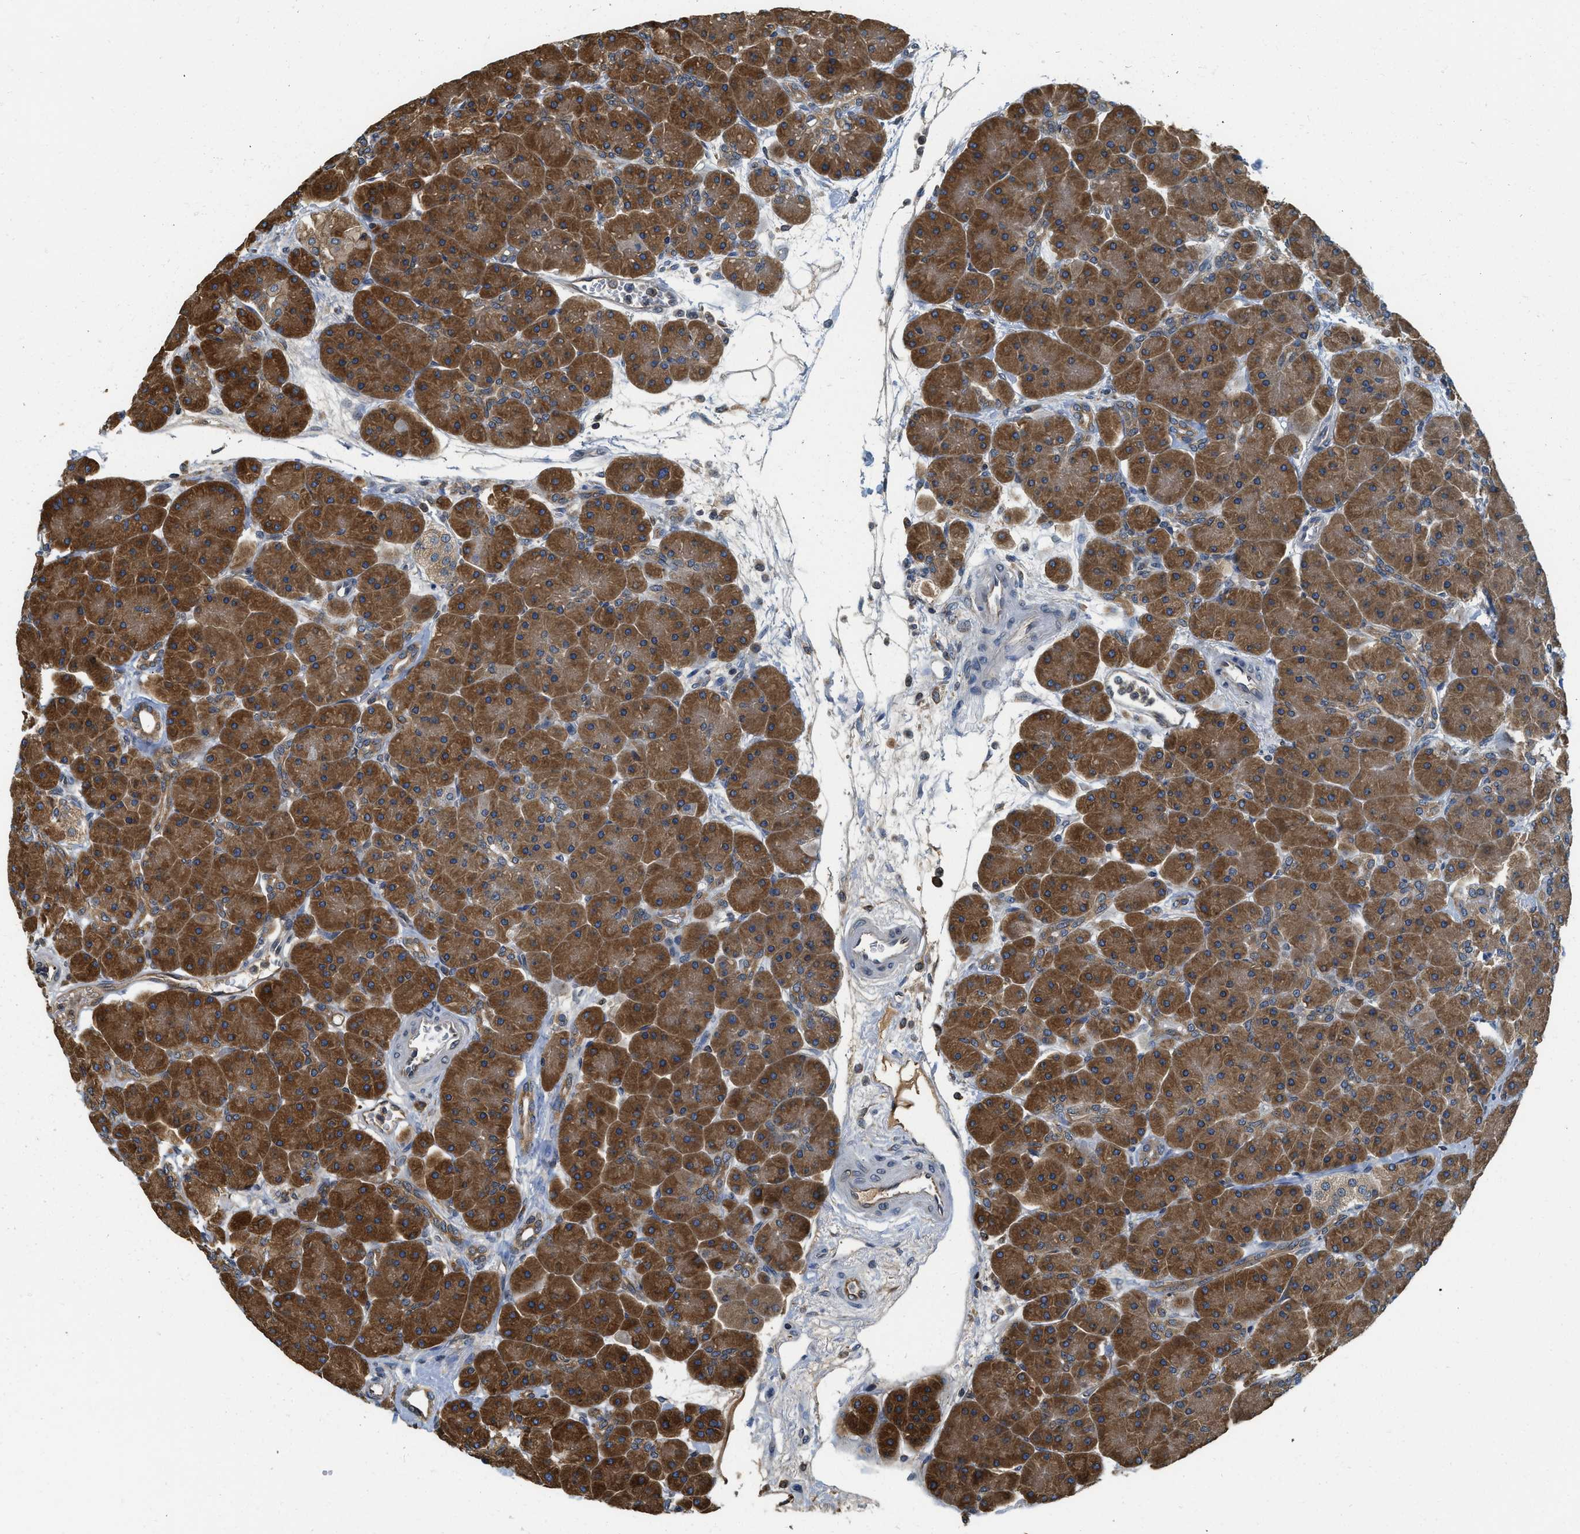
{"staining": {"intensity": "strong", "quantity": ">75%", "location": "cytoplasmic/membranous"}, "tissue": "pancreas", "cell_type": "Exocrine glandular cells", "image_type": "normal", "snomed": [{"axis": "morphology", "description": "Normal tissue, NOS"}, {"axis": "topography", "description": "Pancreas"}], "caption": "DAB immunohistochemical staining of unremarkable human pancreas displays strong cytoplasmic/membranous protein expression in approximately >75% of exocrine glandular cells.", "gene": "BCAP31", "patient": {"sex": "male", "age": 66}}